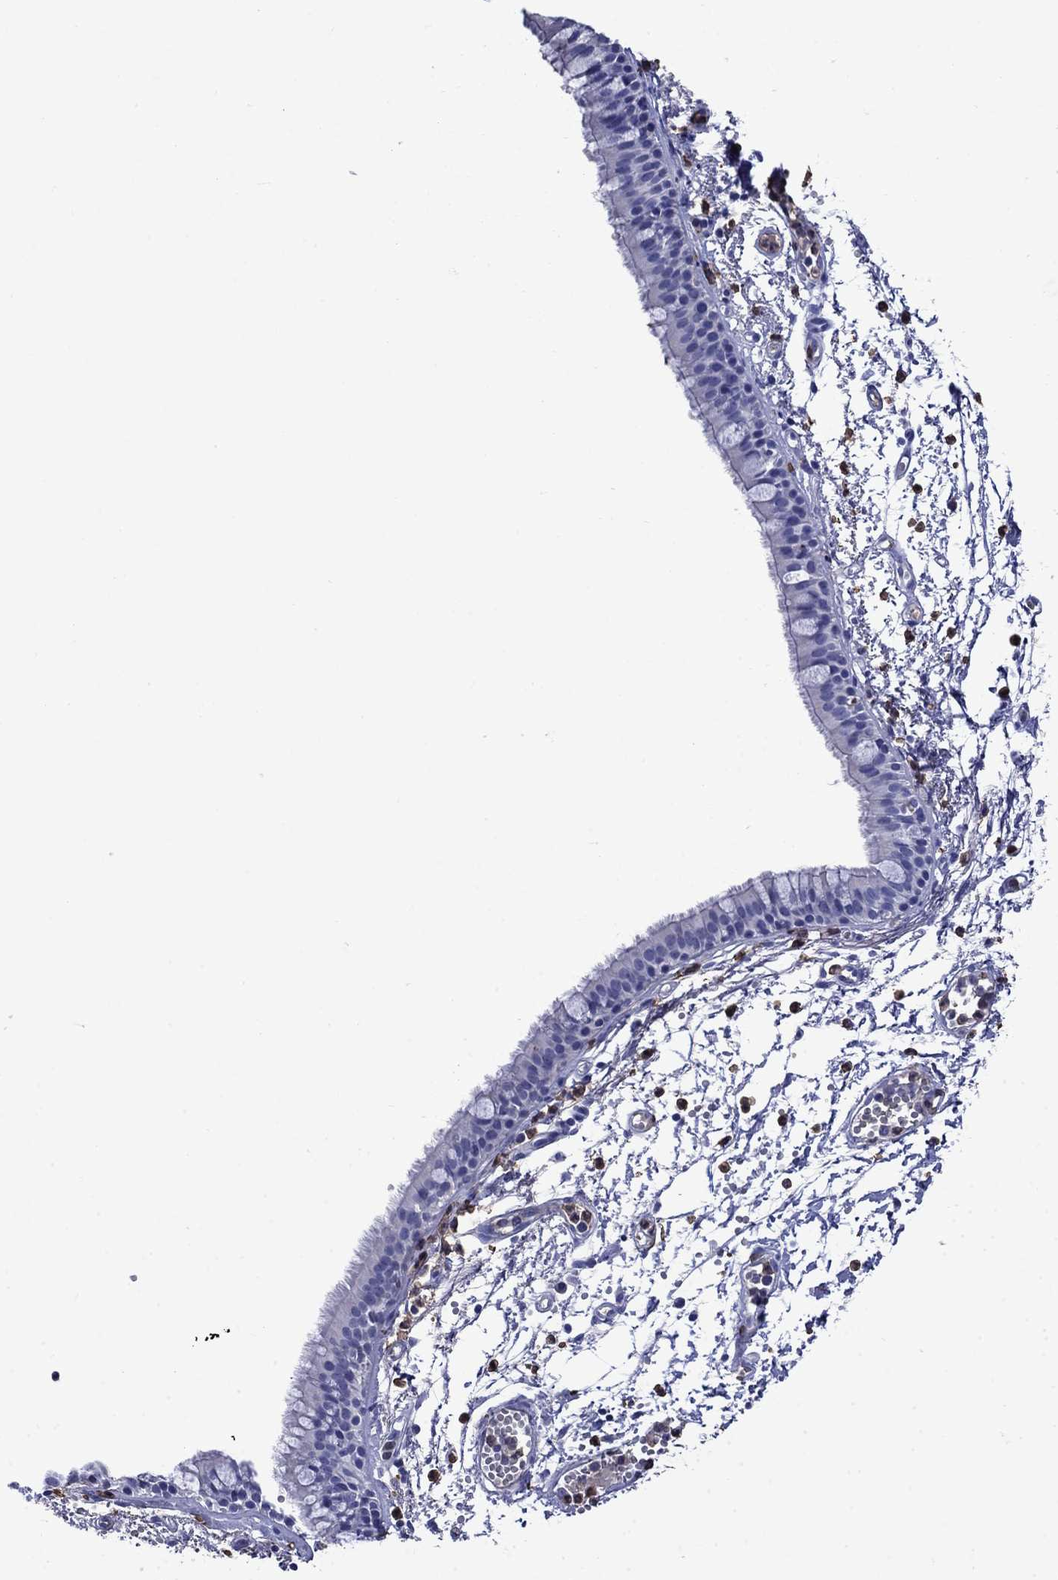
{"staining": {"intensity": "negative", "quantity": "none", "location": "none"}, "tissue": "bronchus", "cell_type": "Respiratory epithelial cells", "image_type": "normal", "snomed": [{"axis": "morphology", "description": "Normal tissue, NOS"}, {"axis": "topography", "description": "Cartilage tissue"}, {"axis": "topography", "description": "Bronchus"}], "caption": "Protein analysis of benign bronchus displays no significant expression in respiratory epithelial cells.", "gene": "TFR2", "patient": {"sex": "male", "age": 66}}